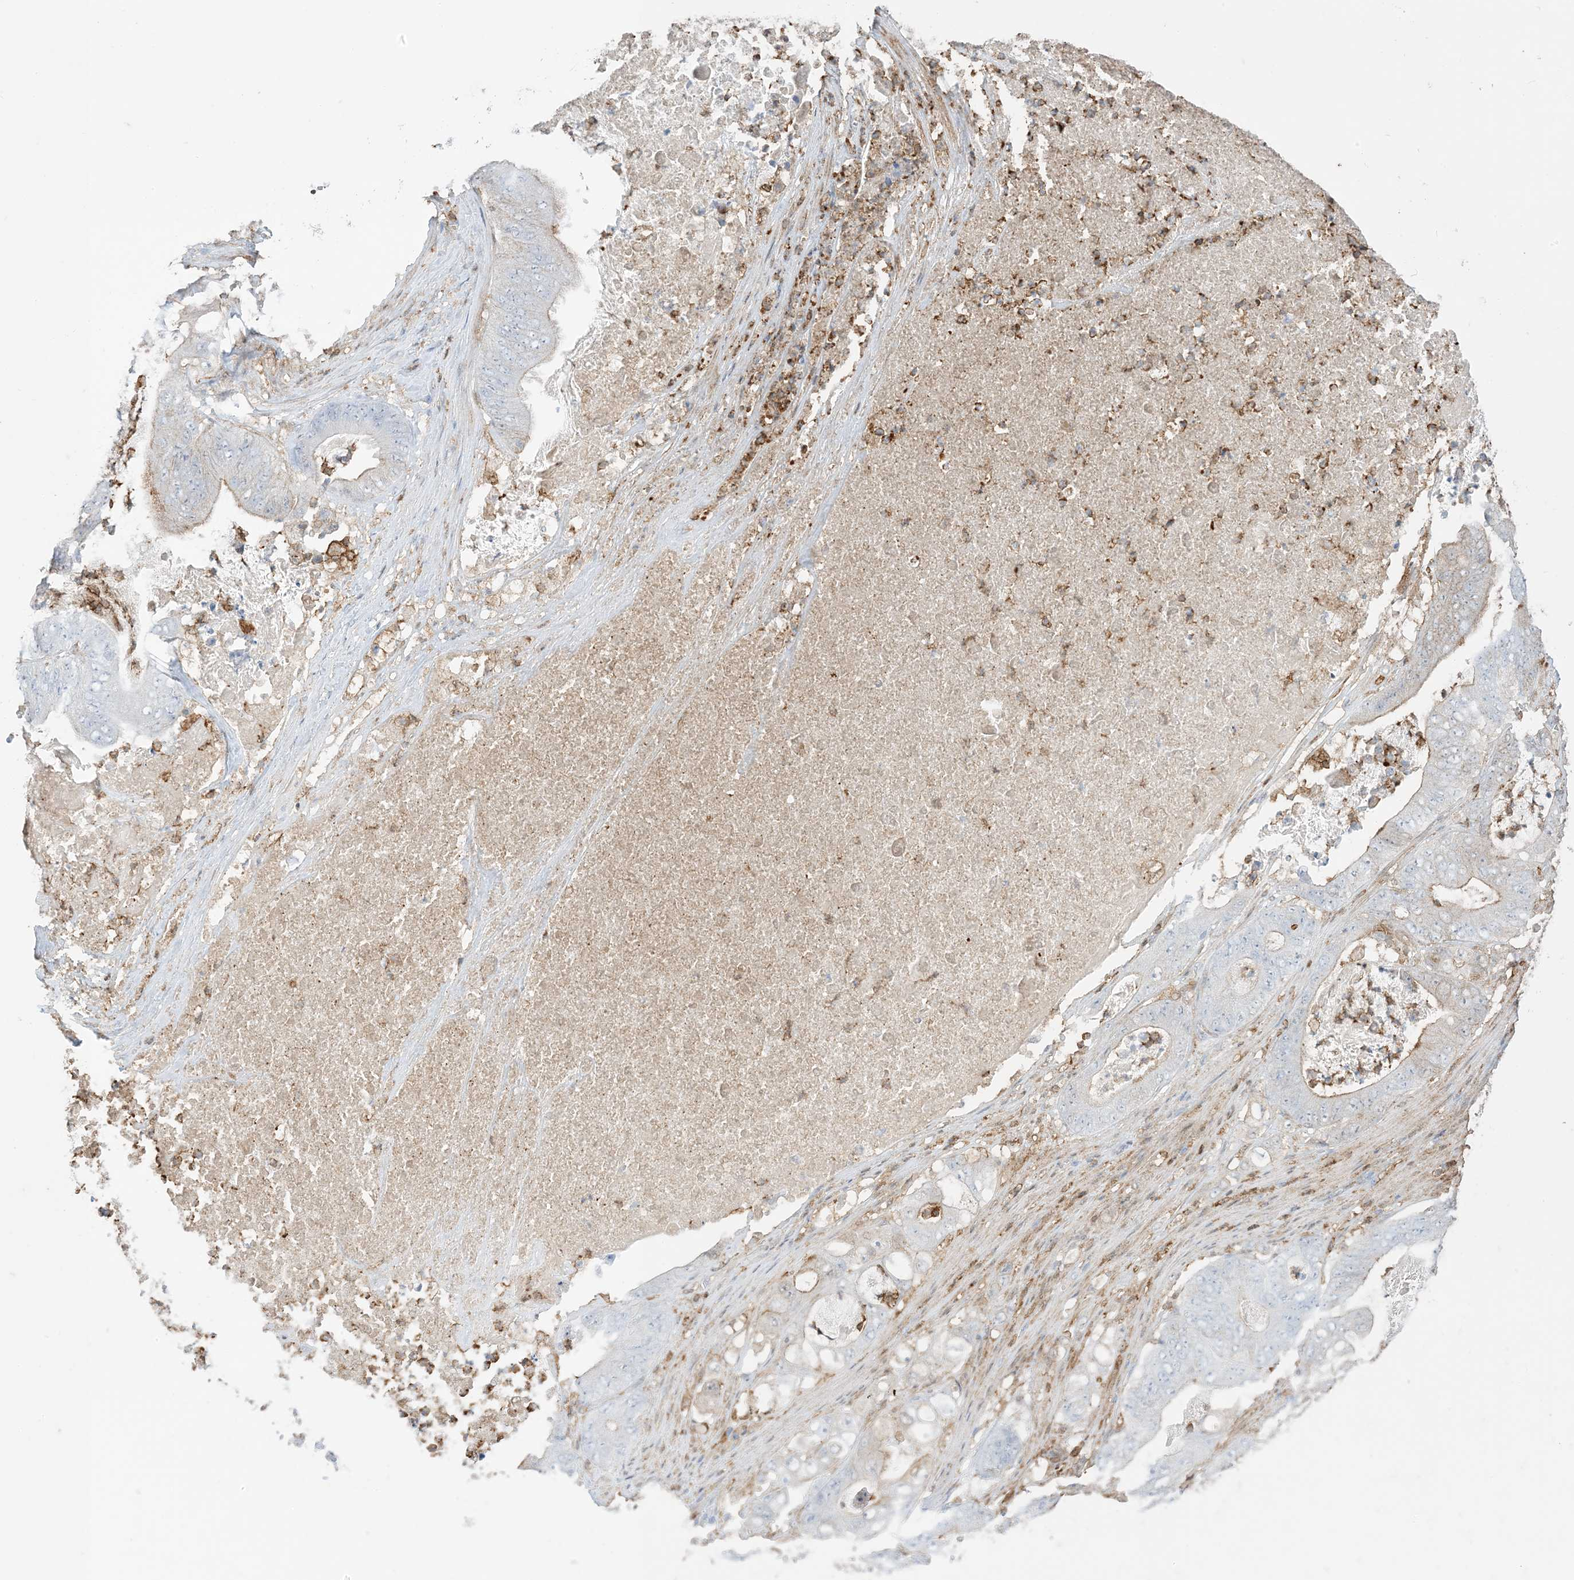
{"staining": {"intensity": "weak", "quantity": "<25%", "location": "cytoplasmic/membranous"}, "tissue": "stomach cancer", "cell_type": "Tumor cells", "image_type": "cancer", "snomed": [{"axis": "morphology", "description": "Adenocarcinoma, NOS"}, {"axis": "topography", "description": "Stomach"}], "caption": "DAB immunohistochemical staining of human stomach adenocarcinoma displays no significant staining in tumor cells.", "gene": "GSN", "patient": {"sex": "female", "age": 73}}